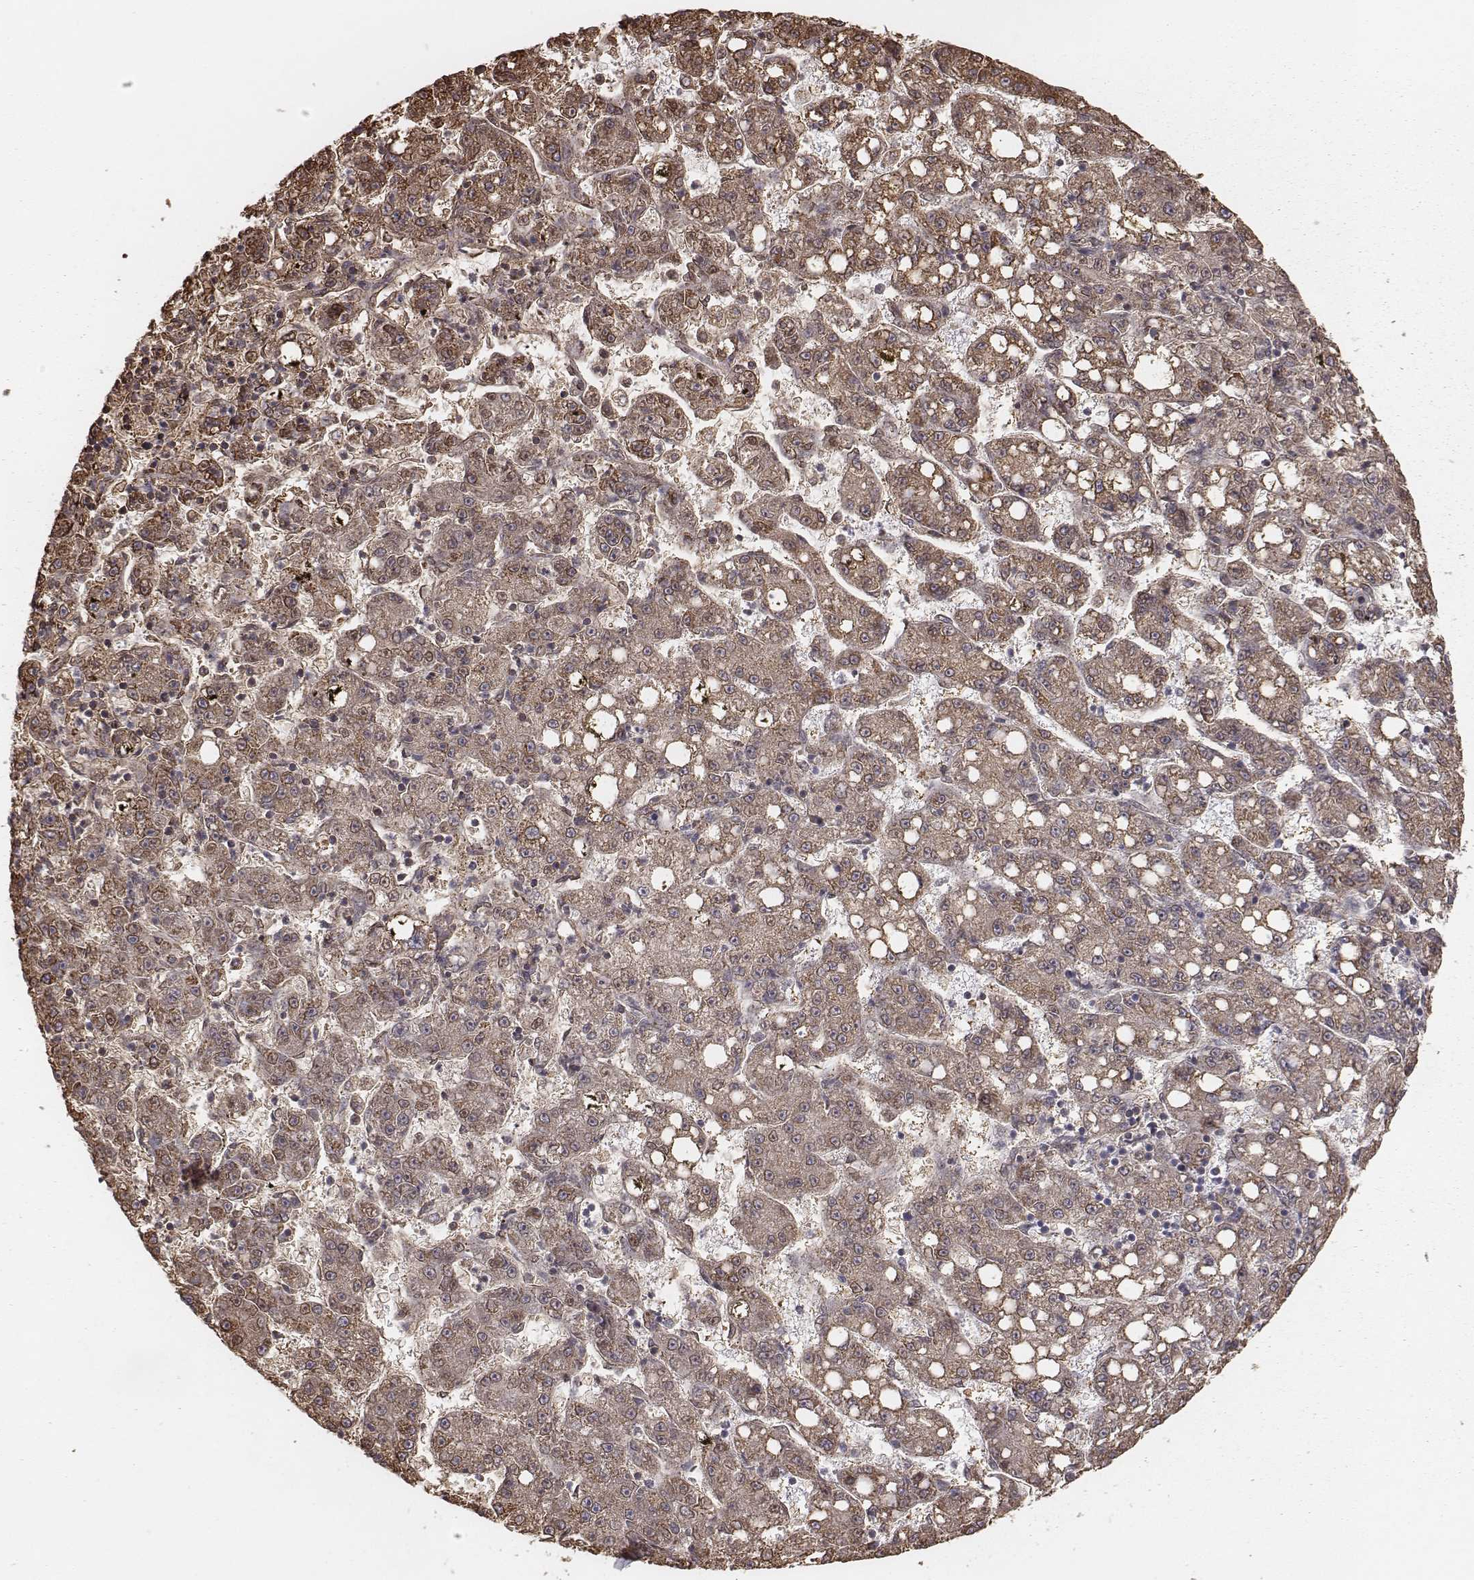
{"staining": {"intensity": "moderate", "quantity": "25%-75%", "location": "cytoplasmic/membranous"}, "tissue": "liver cancer", "cell_type": "Tumor cells", "image_type": "cancer", "snomed": [{"axis": "morphology", "description": "Carcinoma, Hepatocellular, NOS"}, {"axis": "topography", "description": "Liver"}], "caption": "DAB (3,3'-diaminobenzidine) immunohistochemical staining of hepatocellular carcinoma (liver) demonstrates moderate cytoplasmic/membranous protein expression in about 25%-75% of tumor cells.", "gene": "ACOT2", "patient": {"sex": "female", "age": 65}}